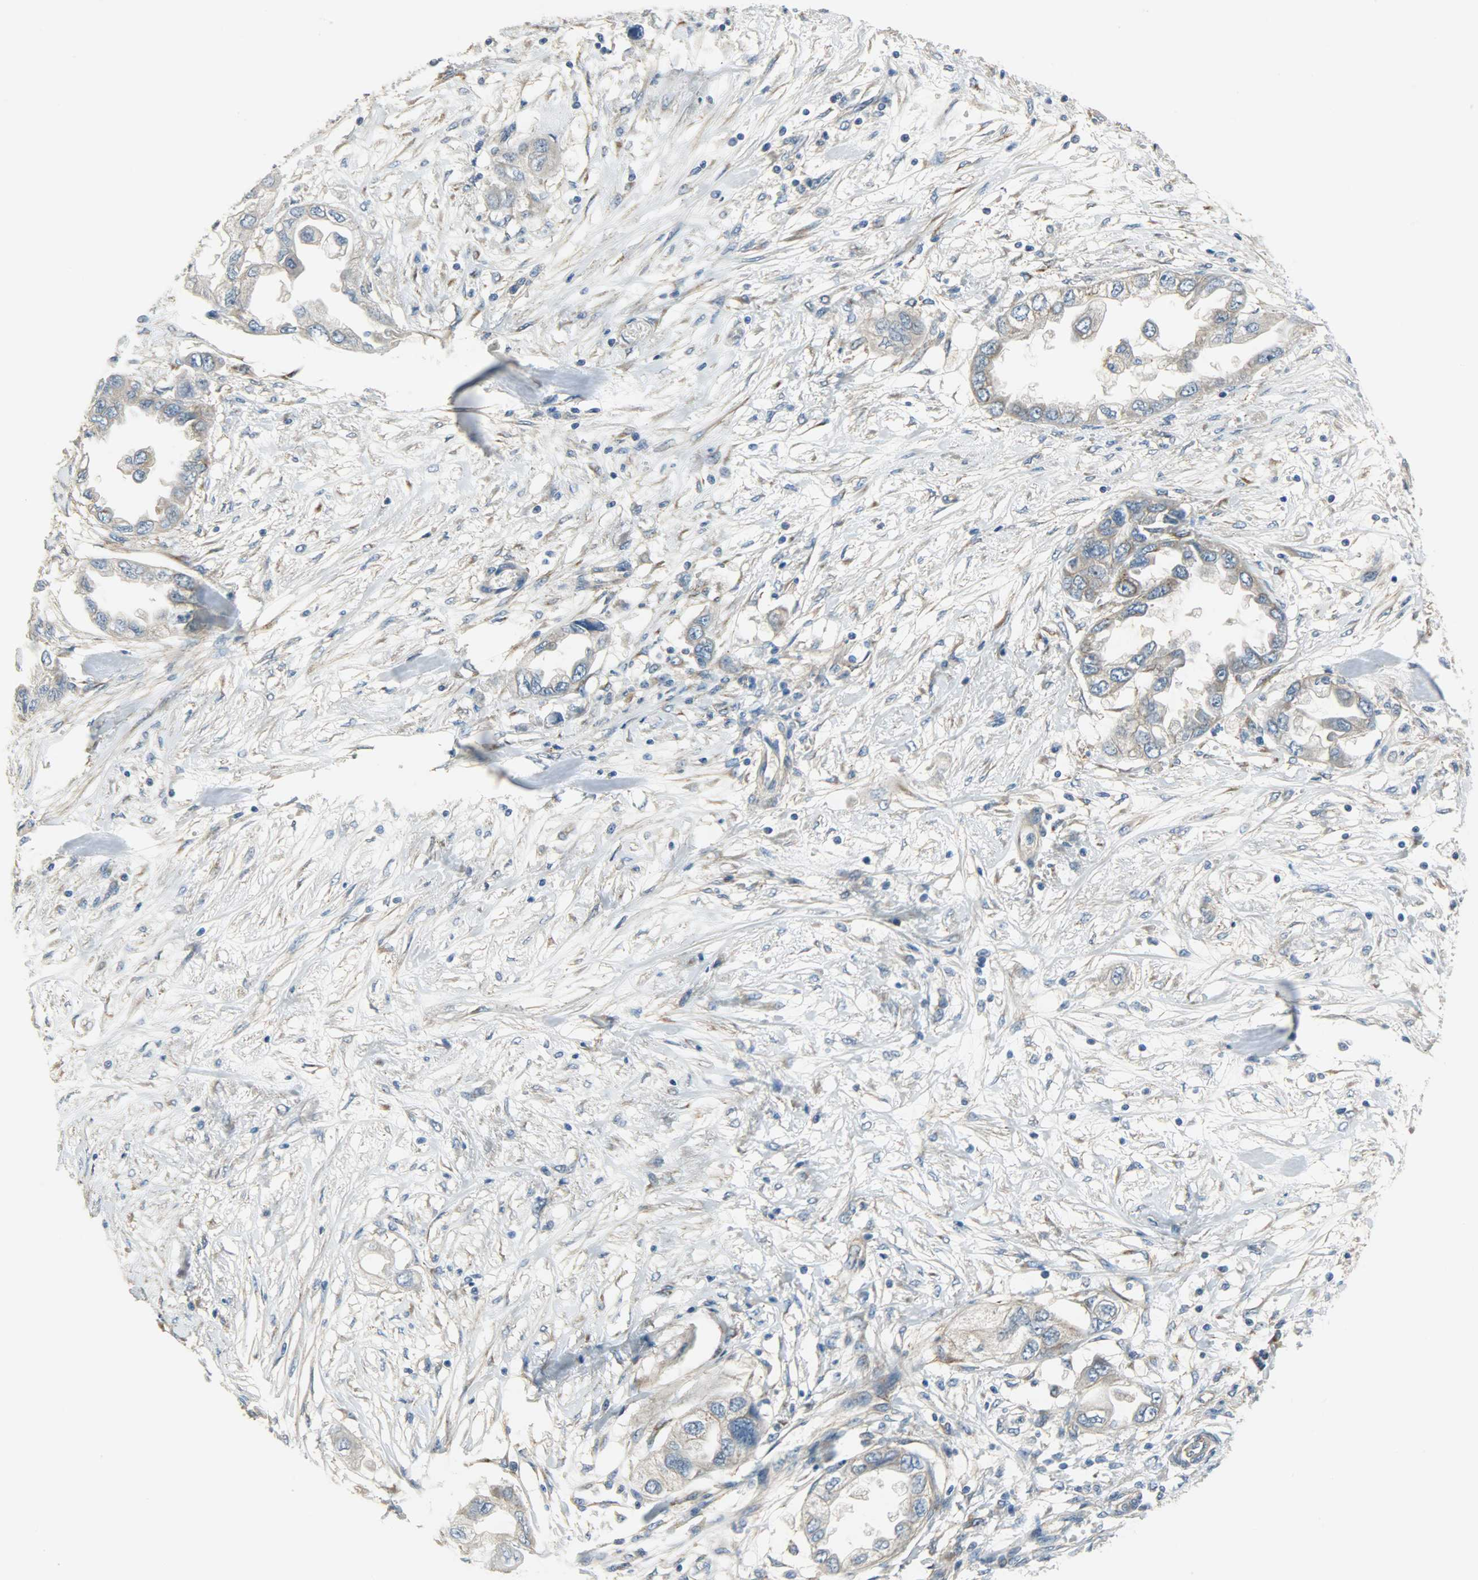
{"staining": {"intensity": "weak", "quantity": ">75%", "location": "cytoplasmic/membranous"}, "tissue": "endometrial cancer", "cell_type": "Tumor cells", "image_type": "cancer", "snomed": [{"axis": "morphology", "description": "Adenocarcinoma, NOS"}, {"axis": "topography", "description": "Endometrium"}], "caption": "IHC micrograph of neoplastic tissue: adenocarcinoma (endometrial) stained using immunohistochemistry exhibits low levels of weak protein expression localized specifically in the cytoplasmic/membranous of tumor cells, appearing as a cytoplasmic/membranous brown color.", "gene": "KIAA1217", "patient": {"sex": "female", "age": 67}}